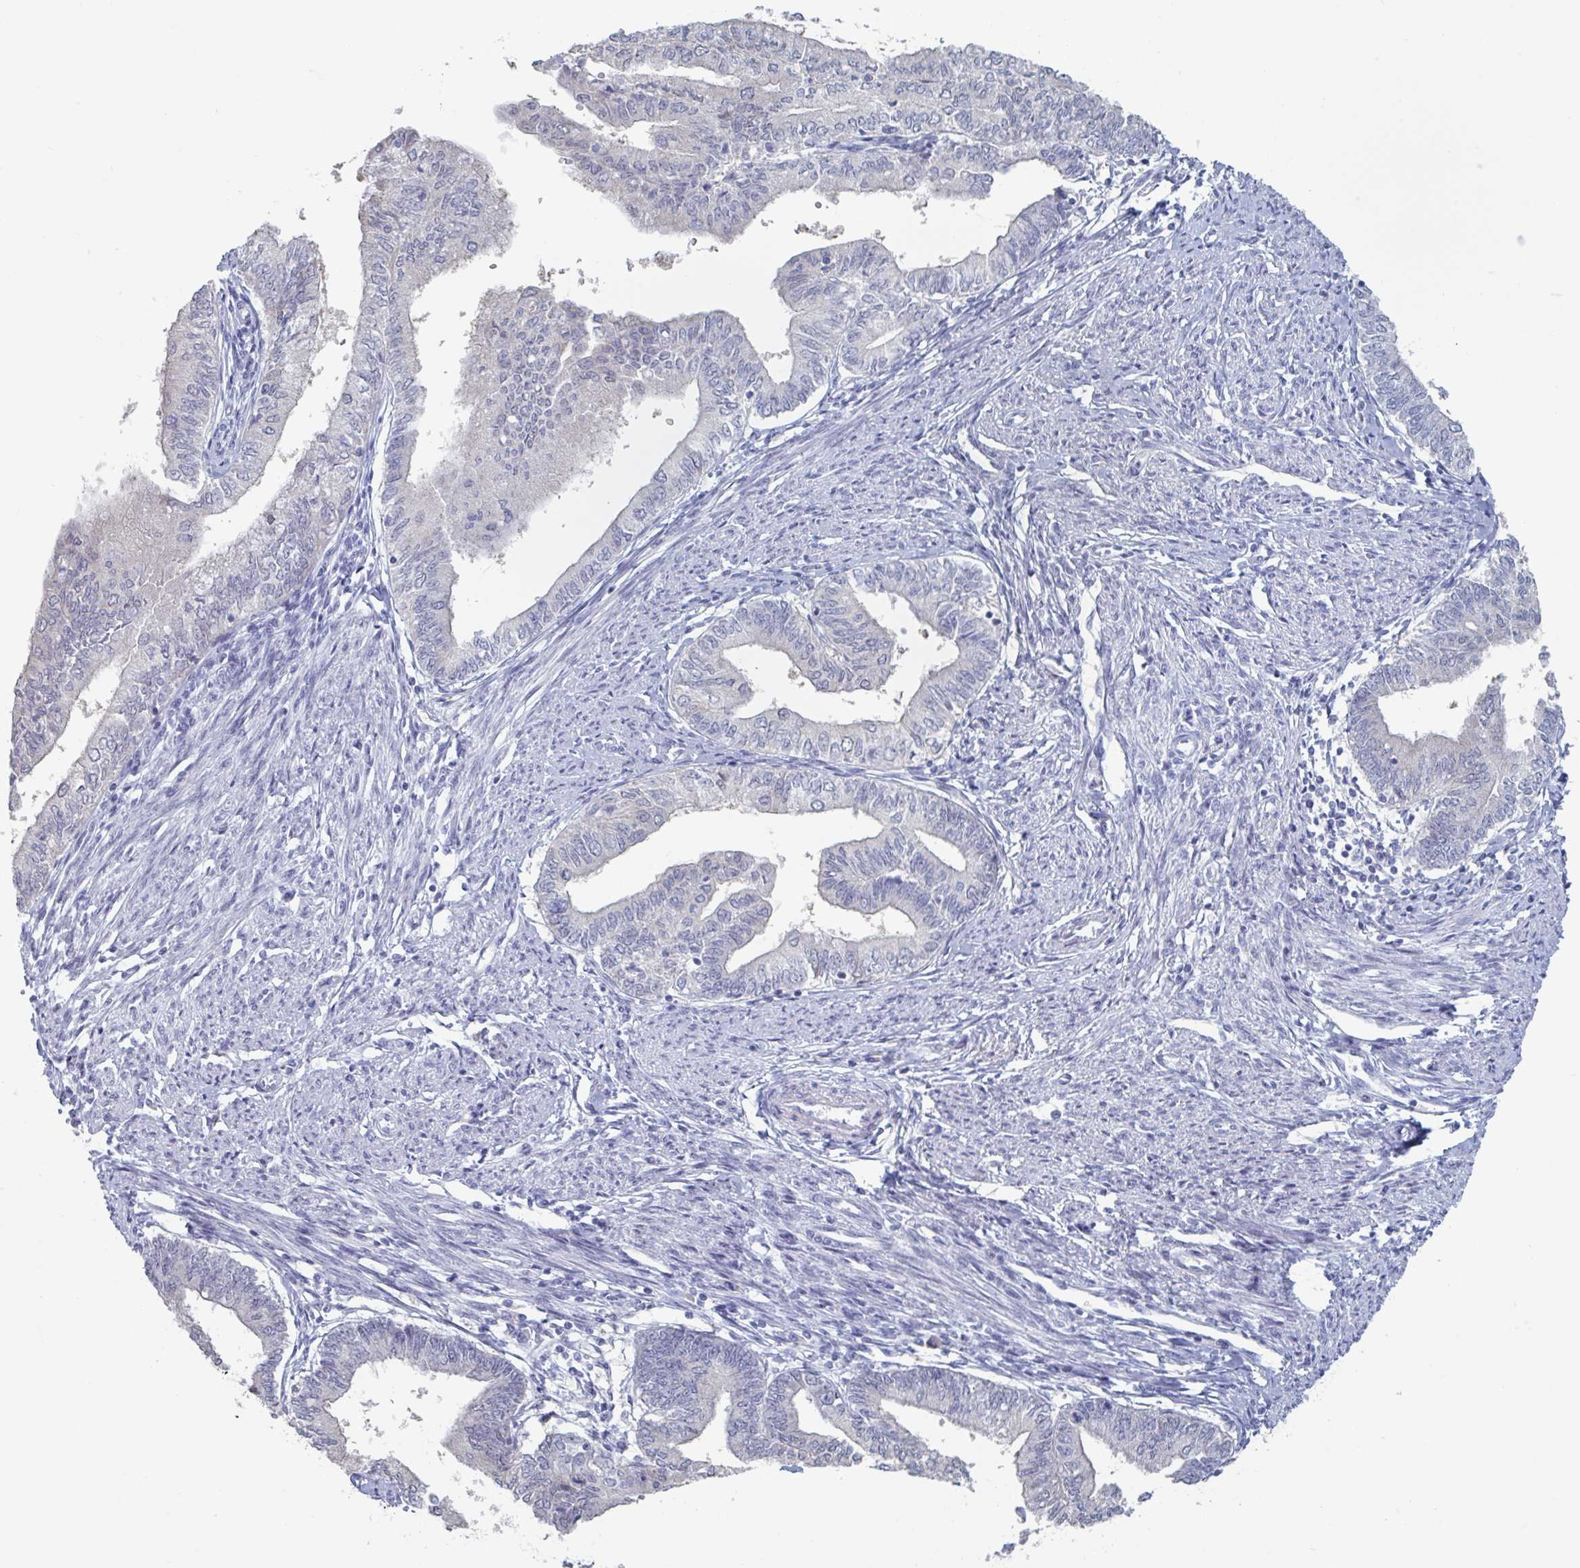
{"staining": {"intensity": "negative", "quantity": "none", "location": "none"}, "tissue": "endometrial cancer", "cell_type": "Tumor cells", "image_type": "cancer", "snomed": [{"axis": "morphology", "description": "Adenocarcinoma, NOS"}, {"axis": "topography", "description": "Endometrium"}], "caption": "Immunohistochemistry image of neoplastic tissue: human adenocarcinoma (endometrial) stained with DAB (3,3'-diaminobenzidine) shows no significant protein staining in tumor cells.", "gene": "FOXA1", "patient": {"sex": "female", "age": 66}}